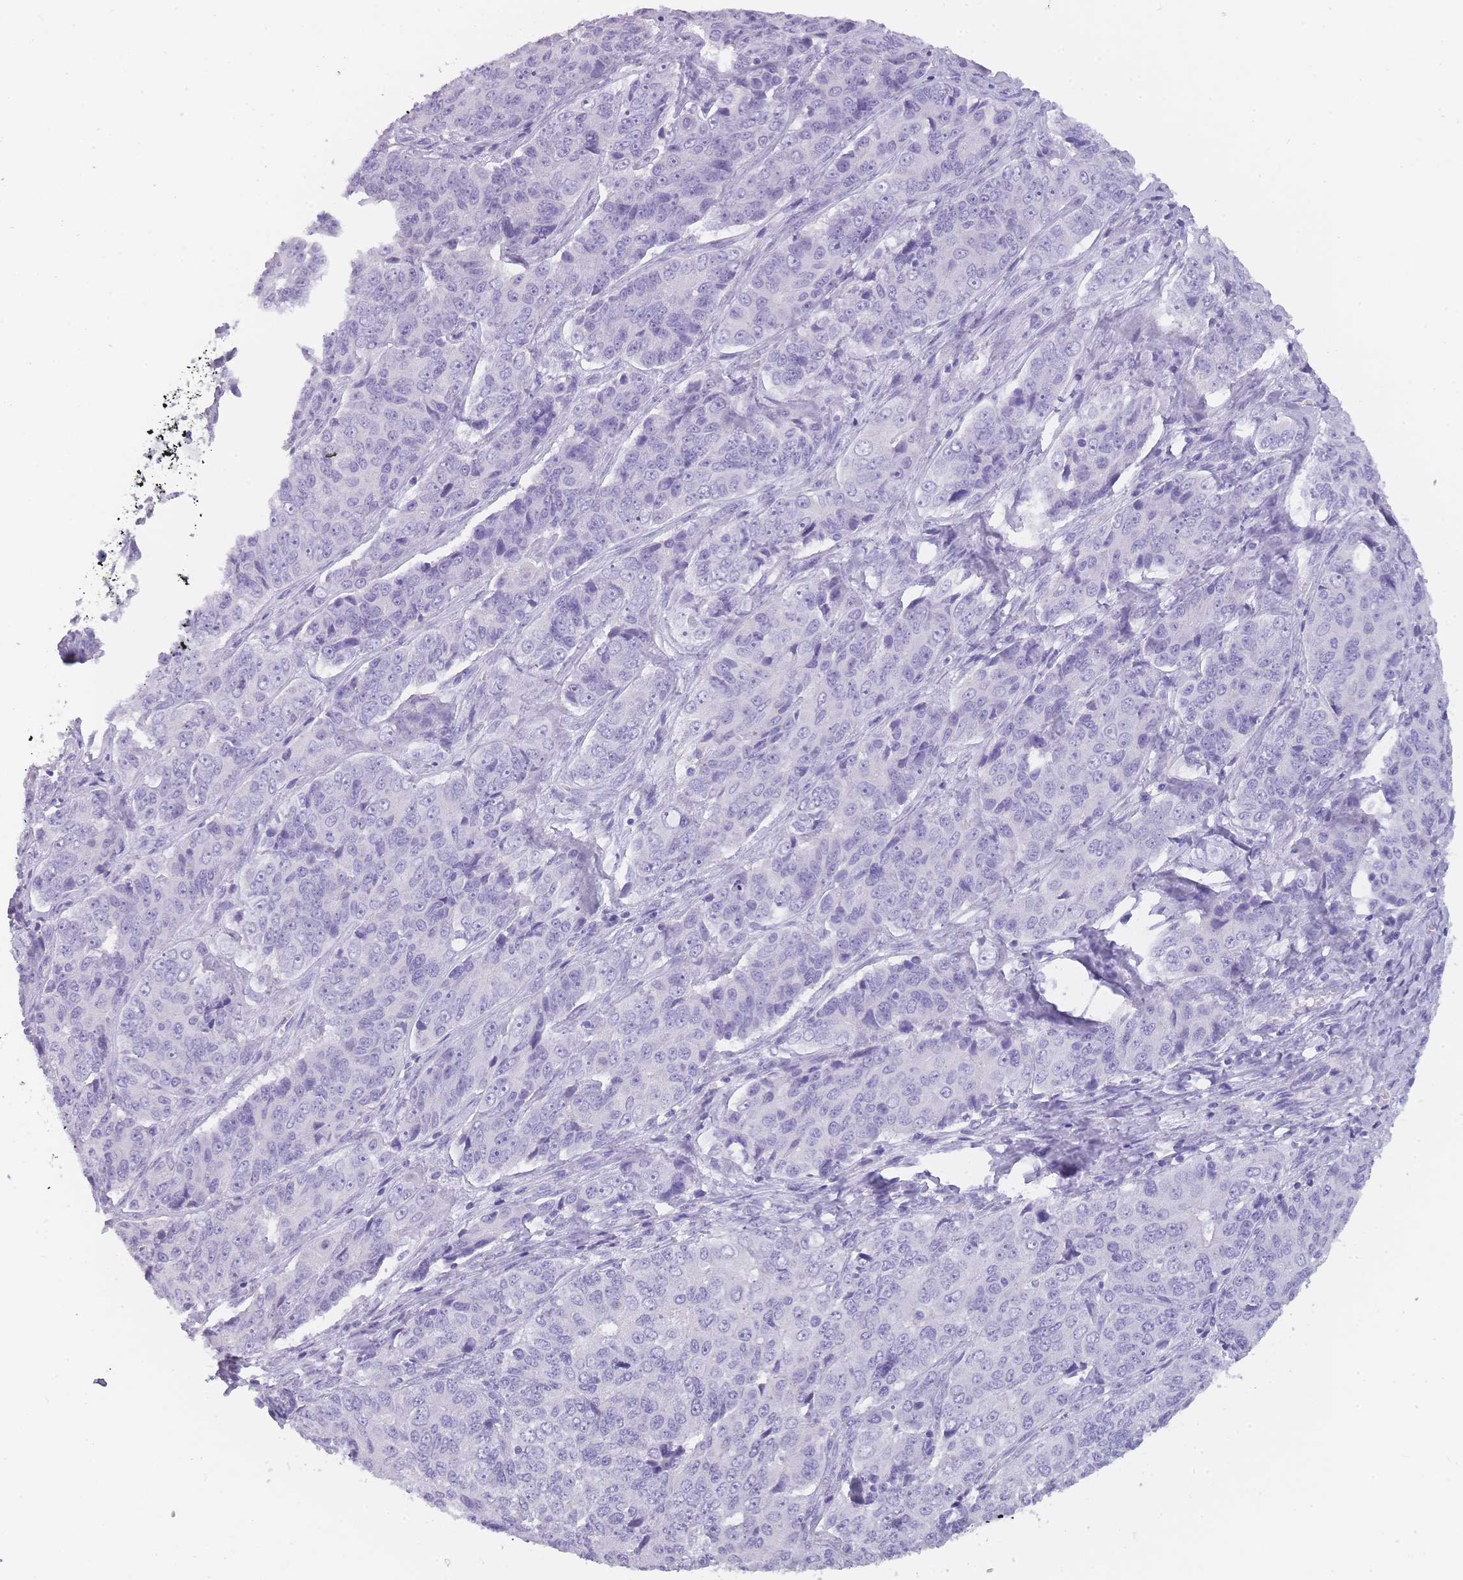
{"staining": {"intensity": "negative", "quantity": "none", "location": "none"}, "tissue": "ovarian cancer", "cell_type": "Tumor cells", "image_type": "cancer", "snomed": [{"axis": "morphology", "description": "Carcinoma, endometroid"}, {"axis": "topography", "description": "Ovary"}], "caption": "The micrograph exhibits no significant positivity in tumor cells of ovarian cancer (endometroid carcinoma).", "gene": "TCP11", "patient": {"sex": "female", "age": 51}}